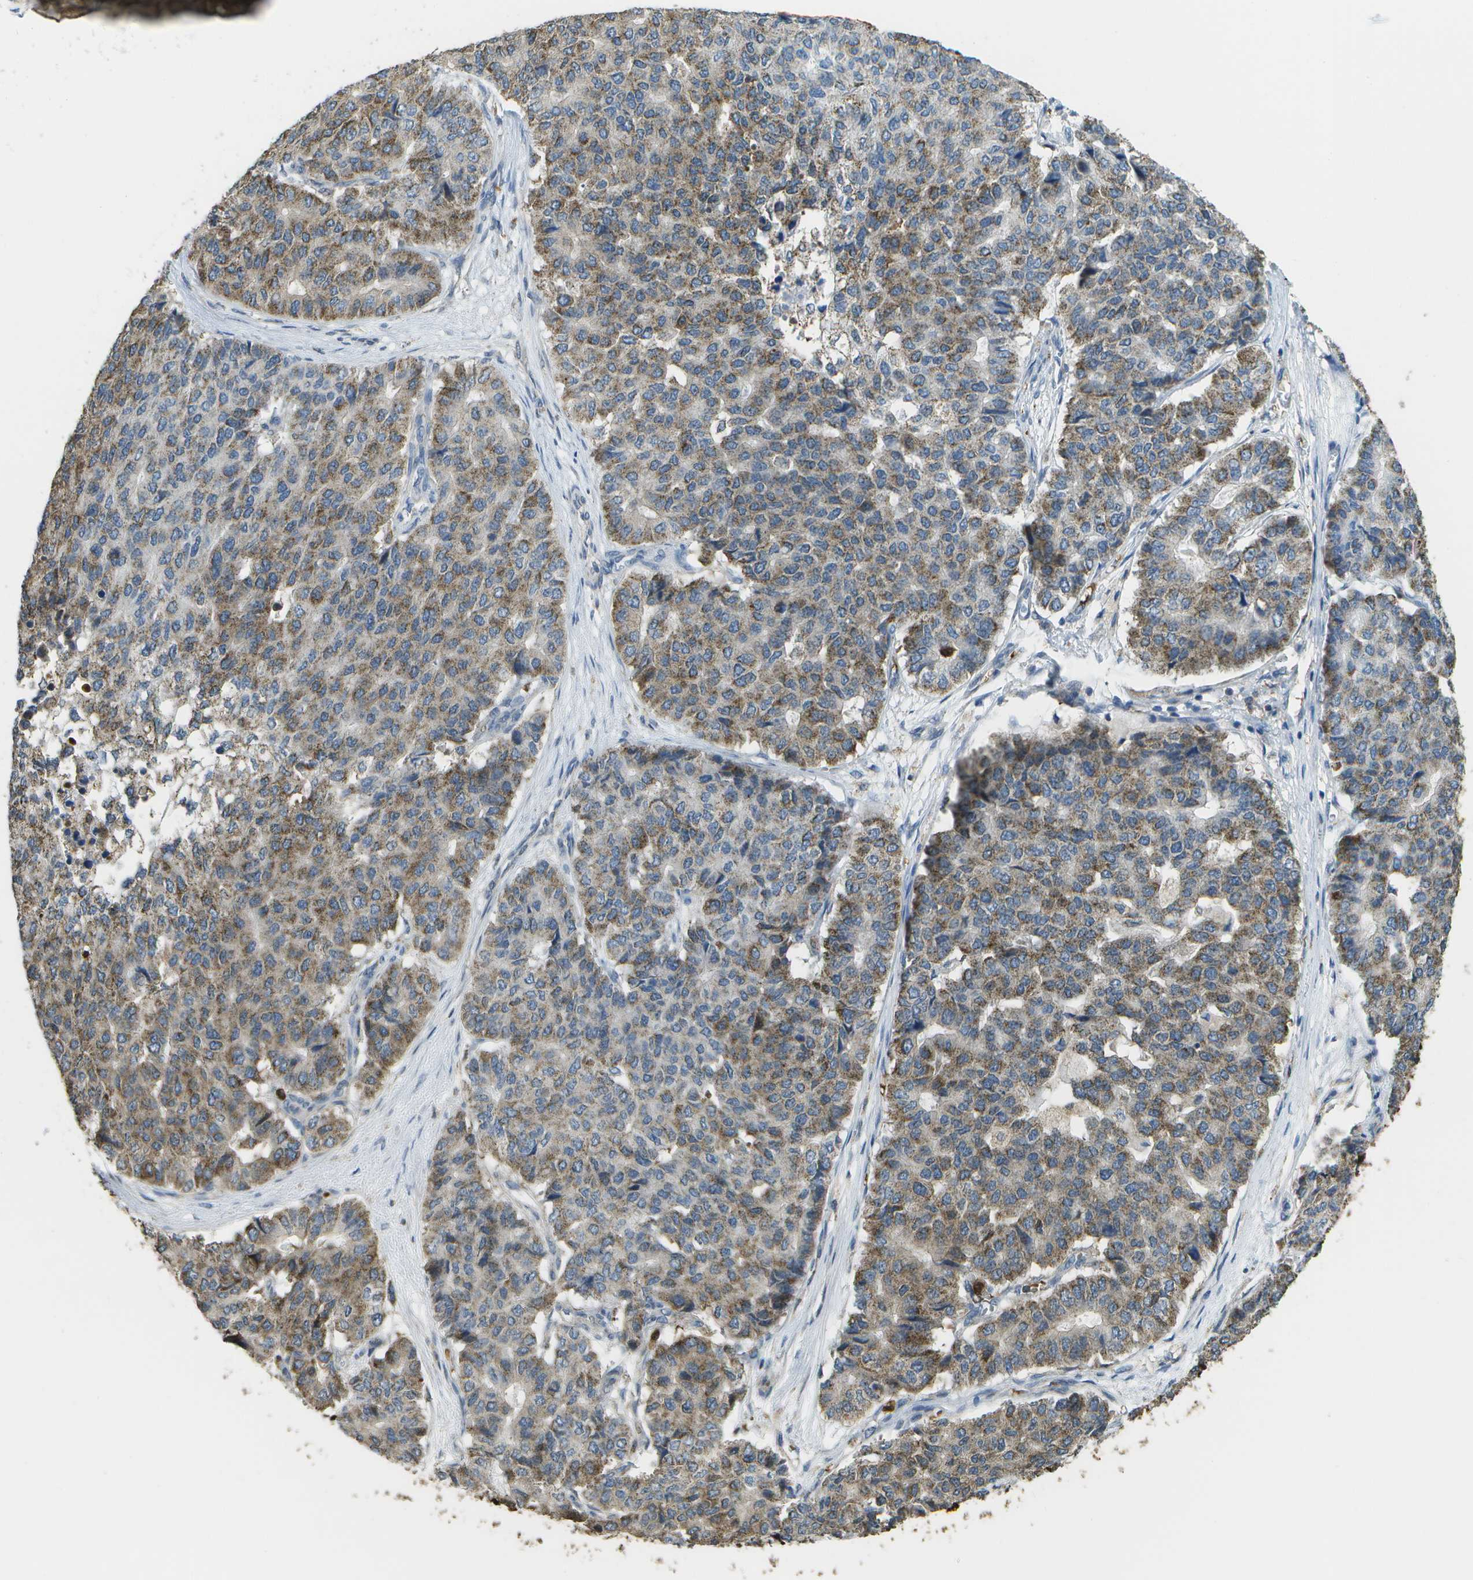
{"staining": {"intensity": "moderate", "quantity": ">75%", "location": "cytoplasmic/membranous"}, "tissue": "pancreatic cancer", "cell_type": "Tumor cells", "image_type": "cancer", "snomed": [{"axis": "morphology", "description": "Adenocarcinoma, NOS"}, {"axis": "topography", "description": "Pancreas"}], "caption": "Pancreatic adenocarcinoma stained with IHC demonstrates moderate cytoplasmic/membranous positivity in about >75% of tumor cells.", "gene": "CACHD1", "patient": {"sex": "male", "age": 50}}